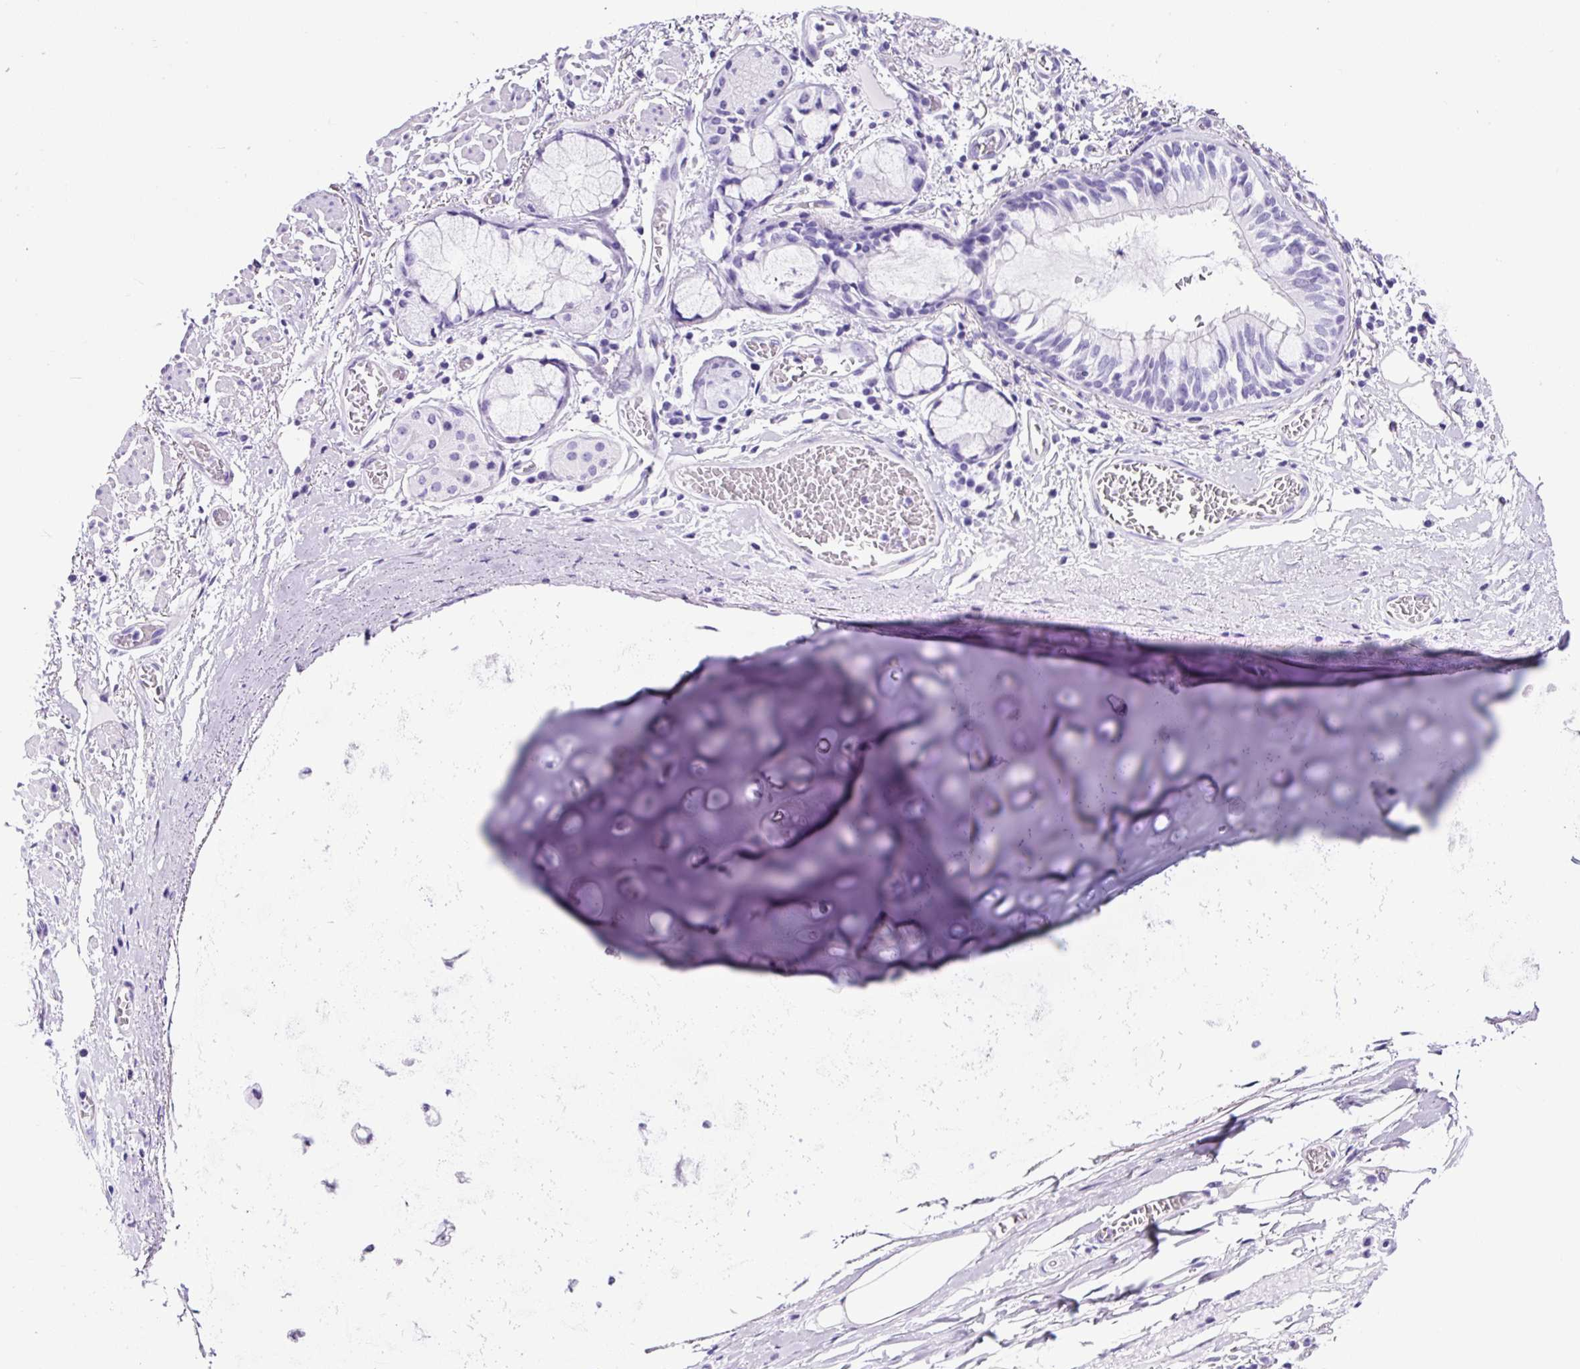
{"staining": {"intensity": "negative", "quantity": "none", "location": "none"}, "tissue": "adipose tissue", "cell_type": "Adipocytes", "image_type": "normal", "snomed": [{"axis": "morphology", "description": "Normal tissue, NOS"}, {"axis": "morphology", "description": "Degeneration, NOS"}, {"axis": "topography", "description": "Cartilage tissue"}, {"axis": "topography", "description": "Lung"}], "caption": "Immunohistochemistry of normal human adipose tissue exhibits no staining in adipocytes.", "gene": "CEL", "patient": {"sex": "female", "age": 61}}